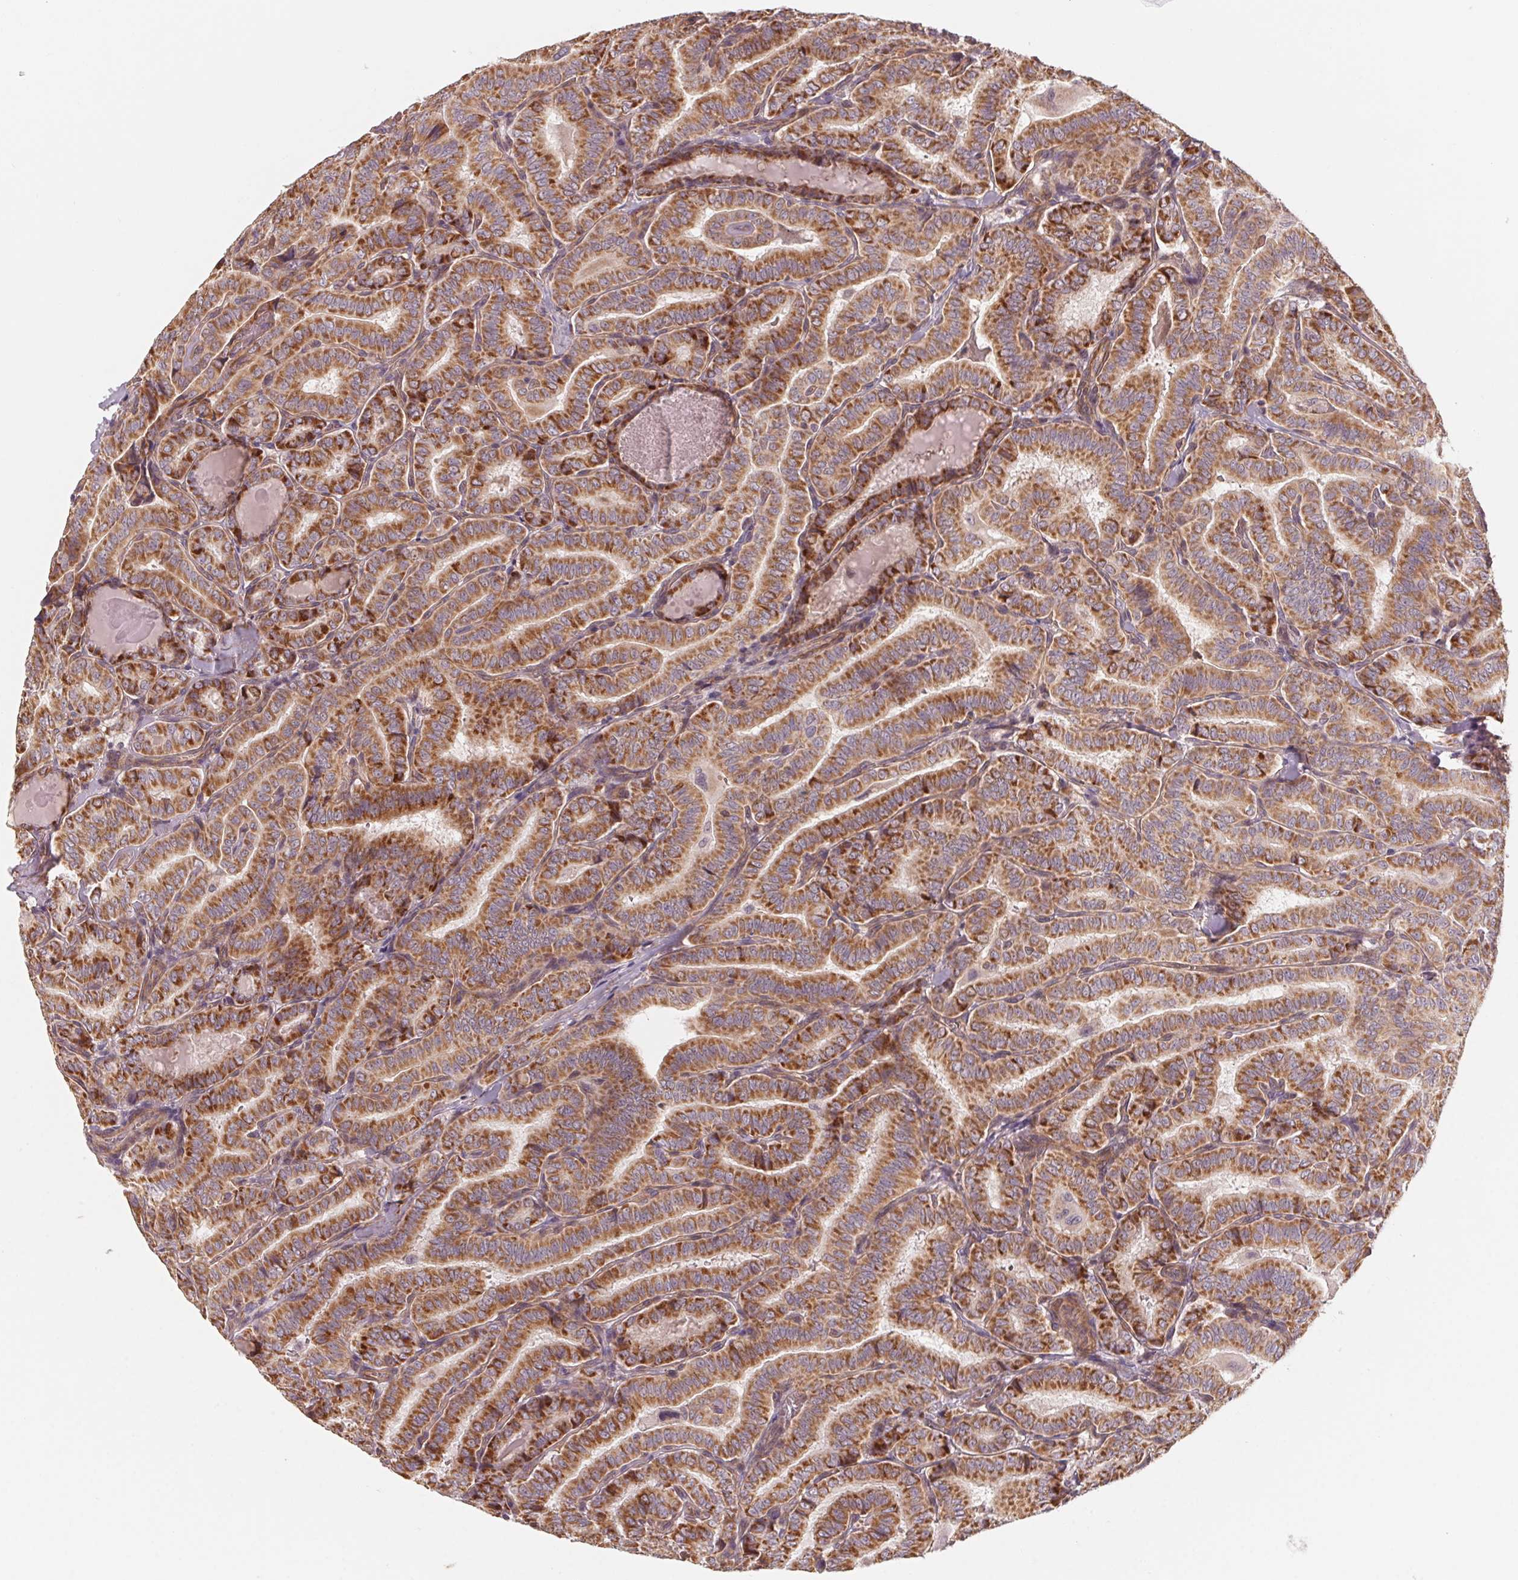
{"staining": {"intensity": "moderate", "quantity": ">75%", "location": "cytoplasmic/membranous"}, "tissue": "thyroid cancer", "cell_type": "Tumor cells", "image_type": "cancer", "snomed": [{"axis": "morphology", "description": "Papillary adenocarcinoma, NOS"}, {"axis": "morphology", "description": "Papillary adenoma metastatic"}, {"axis": "topography", "description": "Thyroid gland"}], "caption": "Human thyroid cancer stained for a protein (brown) displays moderate cytoplasmic/membranous positive expression in approximately >75% of tumor cells.", "gene": "CCDC112", "patient": {"sex": "female", "age": 50}}